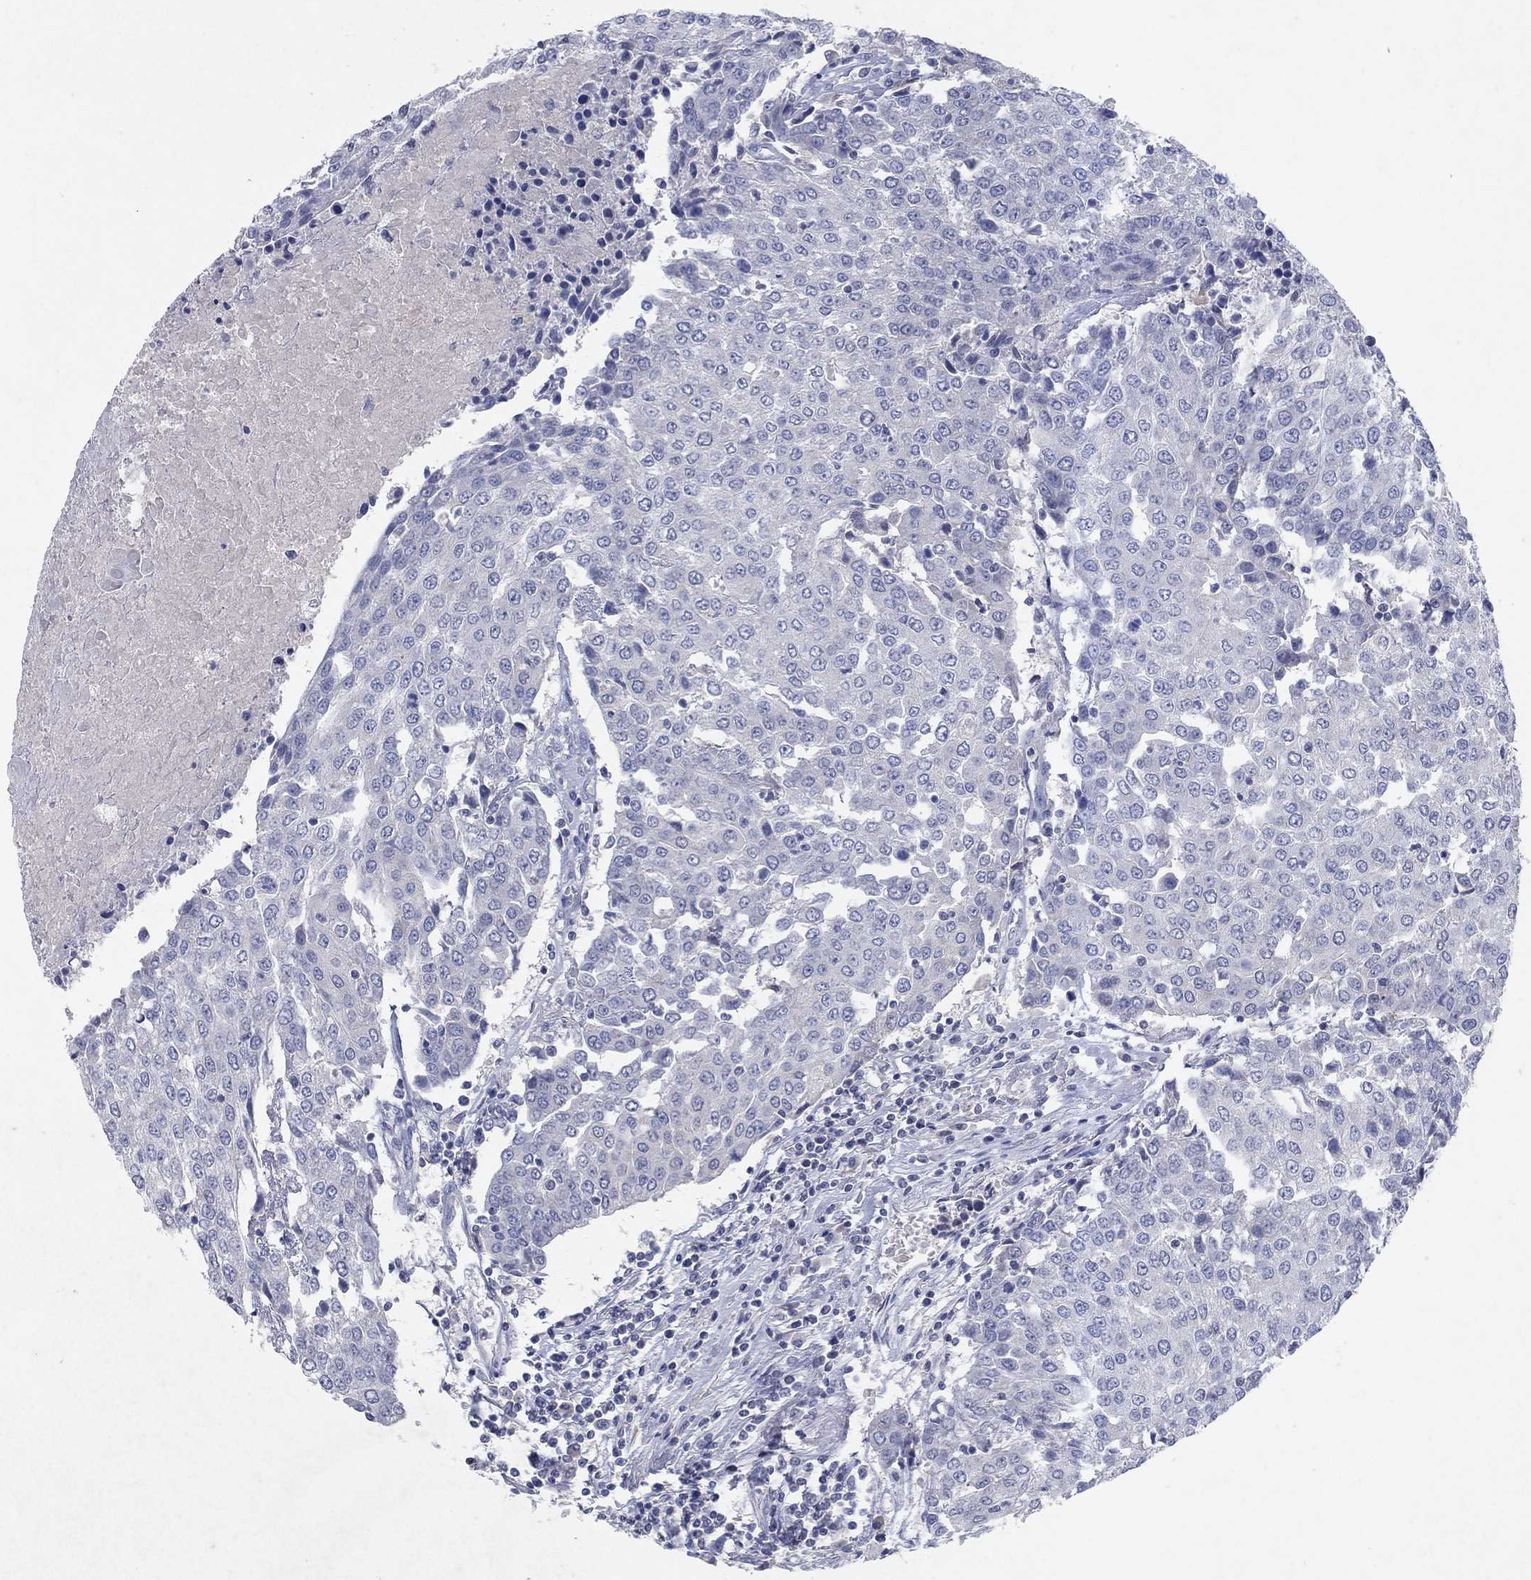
{"staining": {"intensity": "negative", "quantity": "none", "location": "none"}, "tissue": "urothelial cancer", "cell_type": "Tumor cells", "image_type": "cancer", "snomed": [{"axis": "morphology", "description": "Urothelial carcinoma, High grade"}, {"axis": "topography", "description": "Urinary bladder"}], "caption": "Immunohistochemistry (IHC) histopathology image of urothelial cancer stained for a protein (brown), which displays no positivity in tumor cells. (Stains: DAB (3,3'-diaminobenzidine) IHC with hematoxylin counter stain, Microscopy: brightfield microscopy at high magnification).", "gene": "KRT40", "patient": {"sex": "female", "age": 85}}